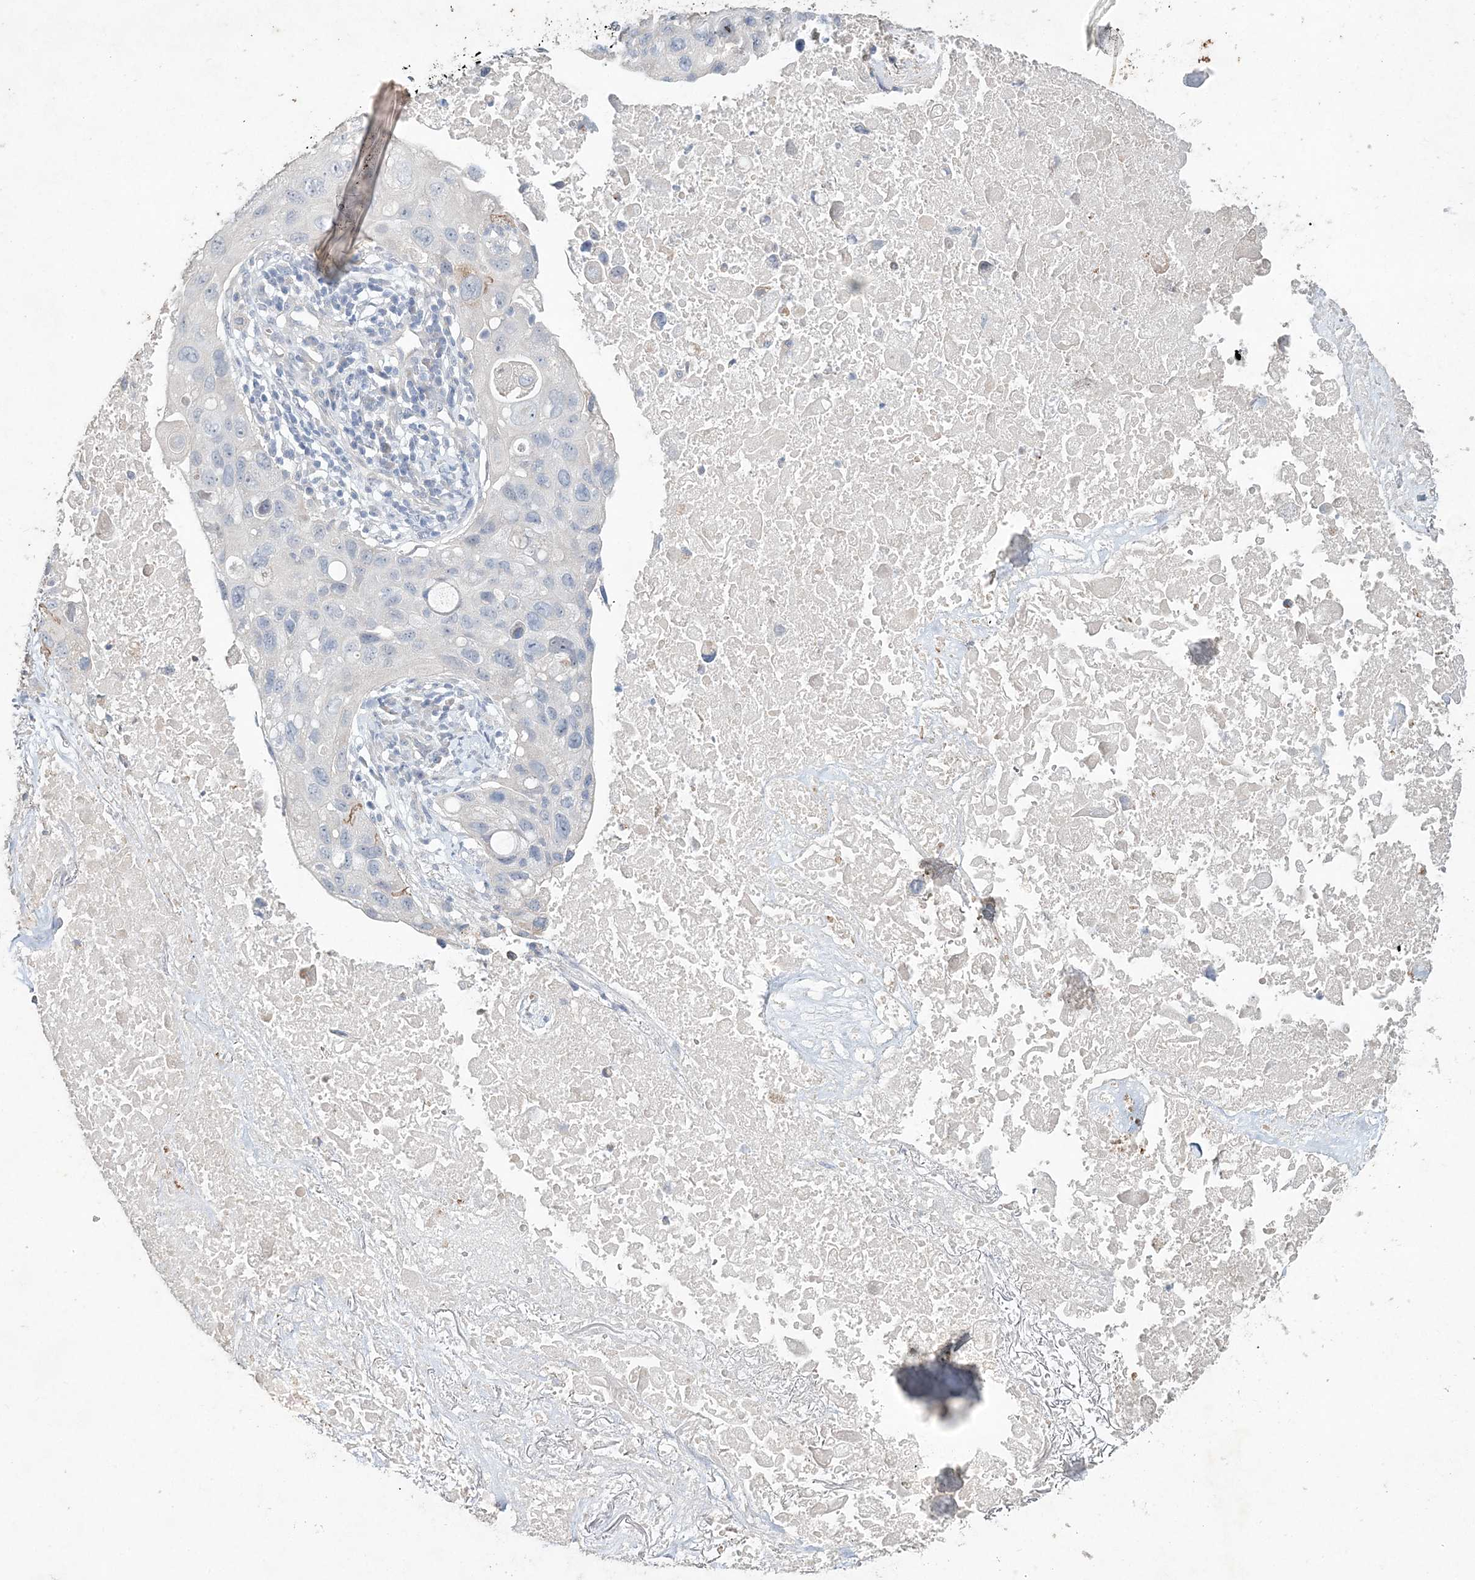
{"staining": {"intensity": "negative", "quantity": "none", "location": "none"}, "tissue": "lung cancer", "cell_type": "Tumor cells", "image_type": "cancer", "snomed": [{"axis": "morphology", "description": "Squamous cell carcinoma, NOS"}, {"axis": "topography", "description": "Lung"}], "caption": "This photomicrograph is of squamous cell carcinoma (lung) stained with IHC to label a protein in brown with the nuclei are counter-stained blue. There is no expression in tumor cells. The staining was performed using DAB (3,3'-diaminobenzidine) to visualize the protein expression in brown, while the nuclei were stained in blue with hematoxylin (Magnification: 20x).", "gene": "DNAH5", "patient": {"sex": "female", "age": 73}}